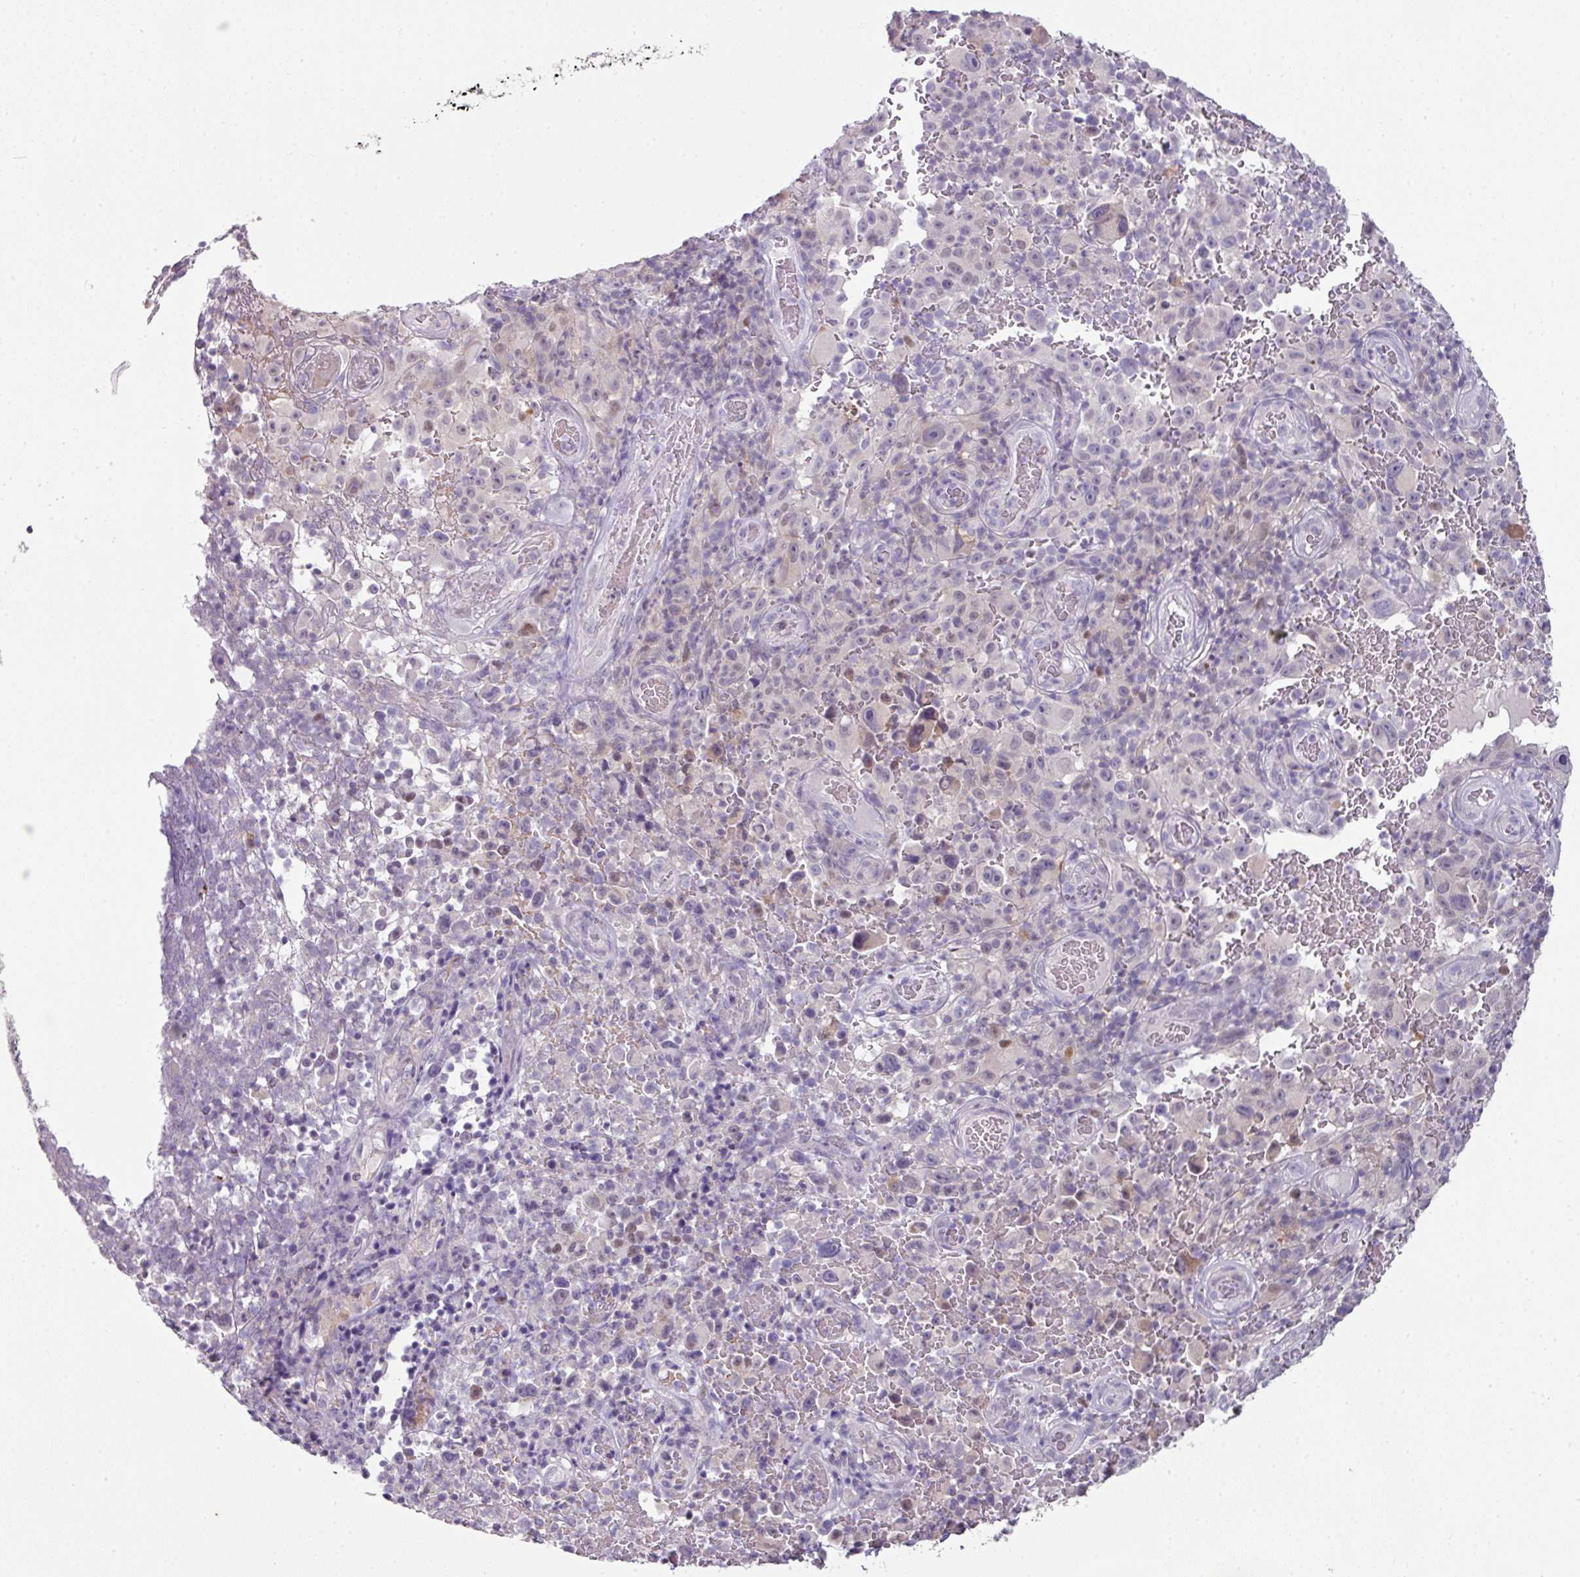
{"staining": {"intensity": "negative", "quantity": "none", "location": "none"}, "tissue": "melanoma", "cell_type": "Tumor cells", "image_type": "cancer", "snomed": [{"axis": "morphology", "description": "Malignant melanoma, NOS"}, {"axis": "topography", "description": "Skin"}], "caption": "This is an immunohistochemistry micrograph of human melanoma. There is no staining in tumor cells.", "gene": "ANKRD18A", "patient": {"sex": "female", "age": 82}}